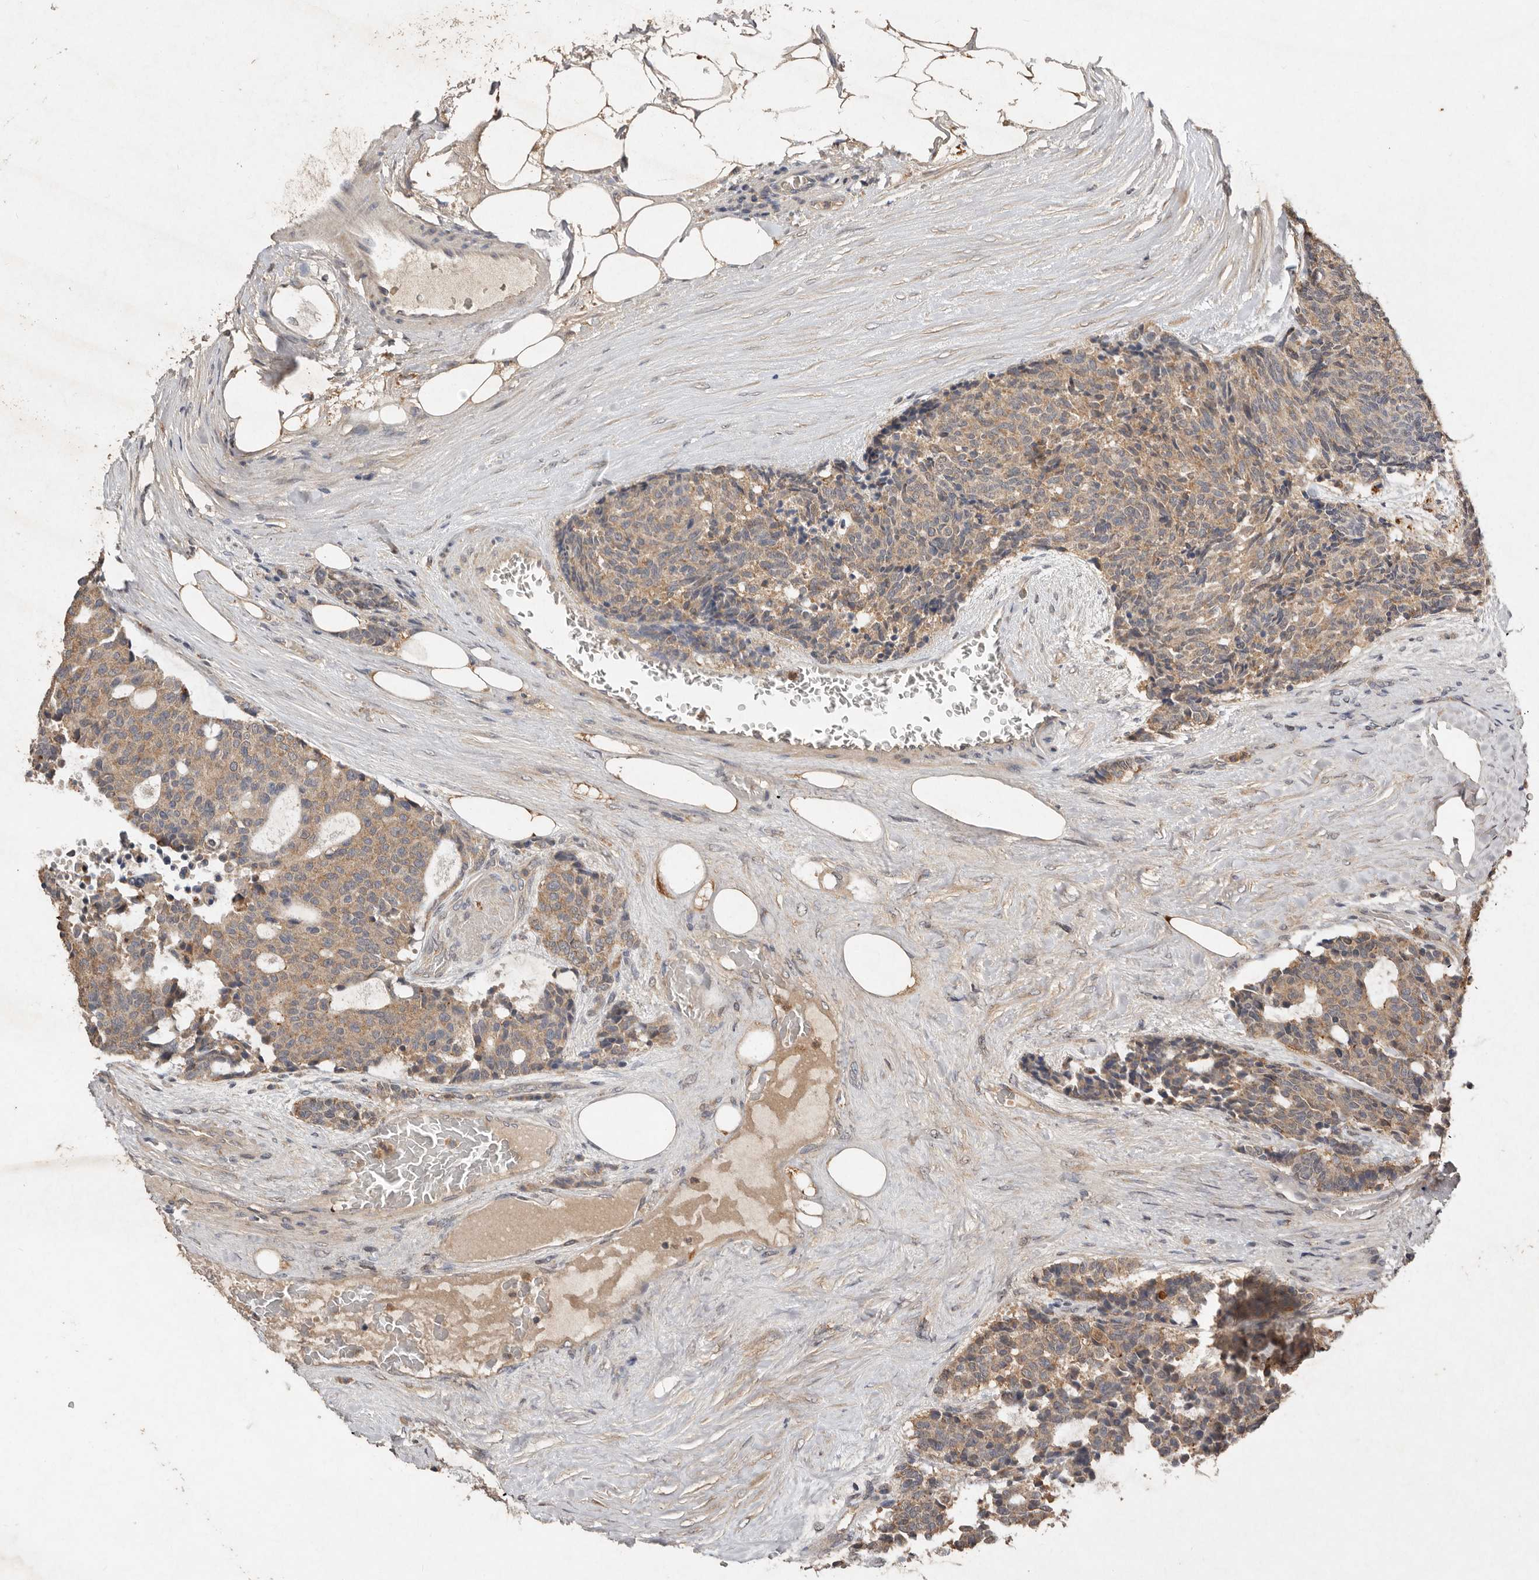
{"staining": {"intensity": "weak", "quantity": ">75%", "location": "cytoplasmic/membranous"}, "tissue": "carcinoid", "cell_type": "Tumor cells", "image_type": "cancer", "snomed": [{"axis": "morphology", "description": "Carcinoid, malignant, NOS"}, {"axis": "topography", "description": "Pancreas"}], "caption": "Malignant carcinoid was stained to show a protein in brown. There is low levels of weak cytoplasmic/membranous positivity in approximately >75% of tumor cells.", "gene": "EDEM1", "patient": {"sex": "female", "age": 54}}